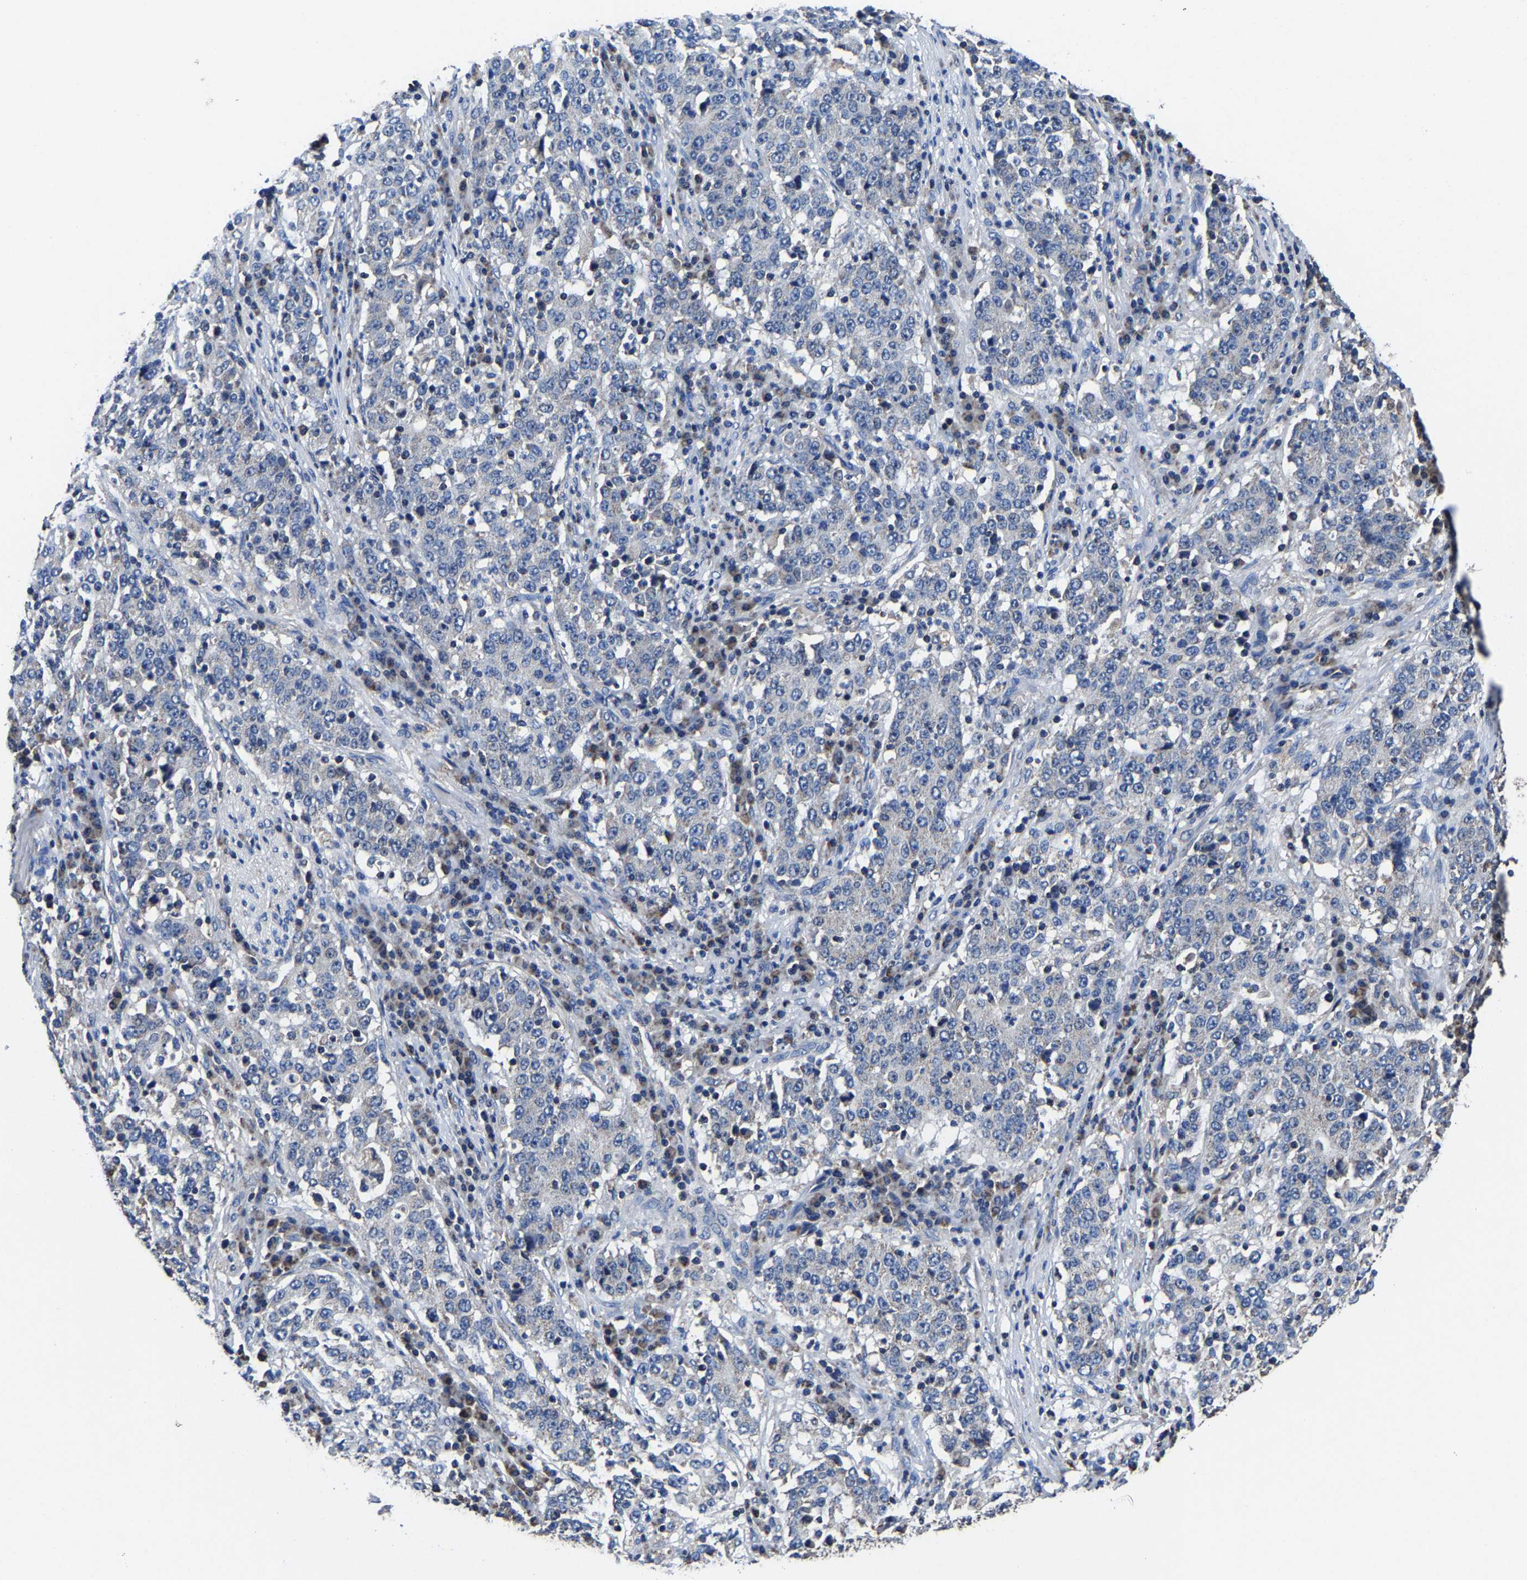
{"staining": {"intensity": "negative", "quantity": "none", "location": "none"}, "tissue": "stomach cancer", "cell_type": "Tumor cells", "image_type": "cancer", "snomed": [{"axis": "morphology", "description": "Adenocarcinoma, NOS"}, {"axis": "topography", "description": "Stomach"}], "caption": "Photomicrograph shows no protein staining in tumor cells of stomach cancer tissue.", "gene": "ZCCHC7", "patient": {"sex": "male", "age": 59}}